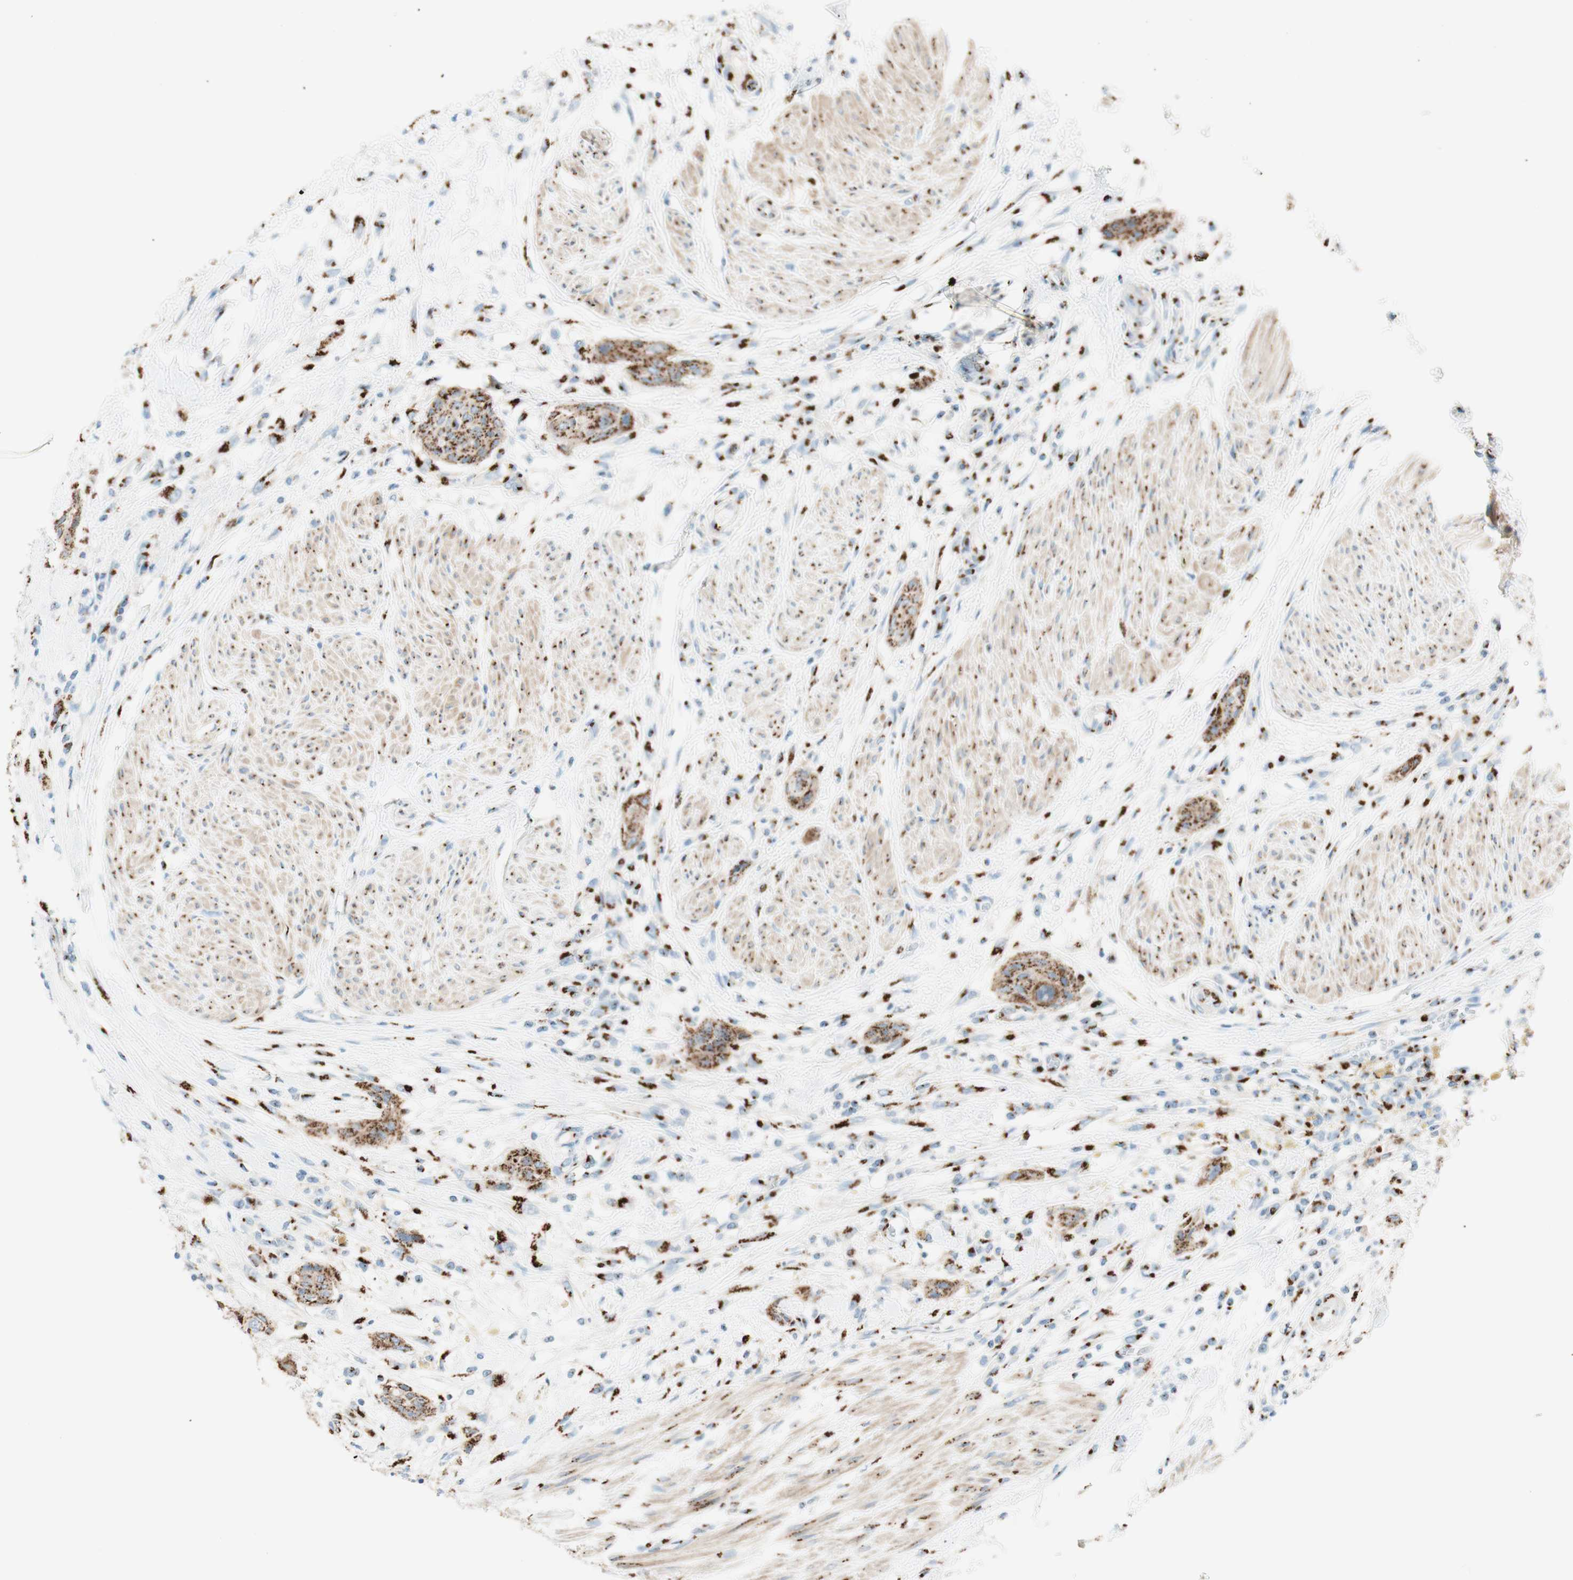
{"staining": {"intensity": "strong", "quantity": ">75%", "location": "cytoplasmic/membranous"}, "tissue": "urothelial cancer", "cell_type": "Tumor cells", "image_type": "cancer", "snomed": [{"axis": "morphology", "description": "Urothelial carcinoma, High grade"}, {"axis": "topography", "description": "Urinary bladder"}], "caption": "Protein staining of urothelial cancer tissue displays strong cytoplasmic/membranous expression in about >75% of tumor cells.", "gene": "GOLGB1", "patient": {"sex": "male", "age": 35}}